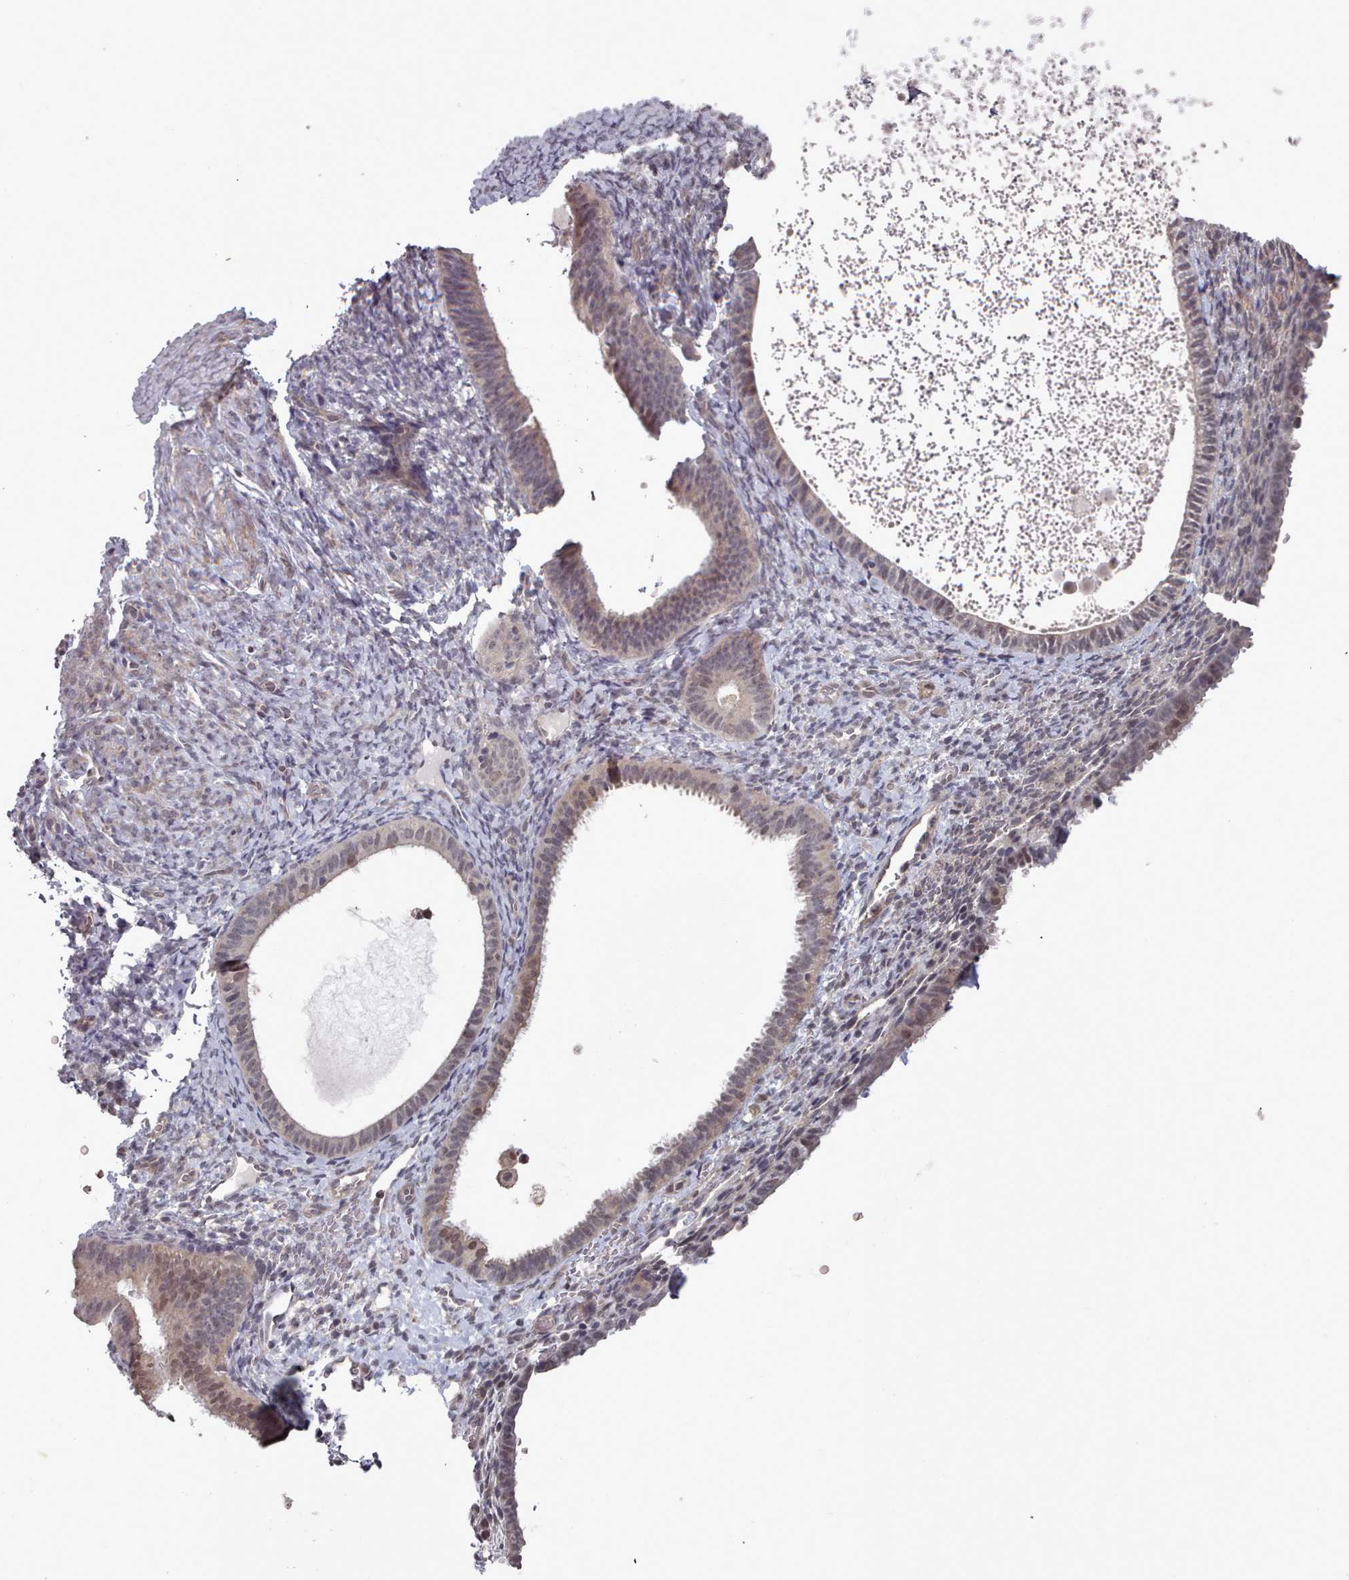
{"staining": {"intensity": "negative", "quantity": "none", "location": "none"}, "tissue": "endometrium", "cell_type": "Cells in endometrial stroma", "image_type": "normal", "snomed": [{"axis": "morphology", "description": "Normal tissue, NOS"}, {"axis": "topography", "description": "Endometrium"}], "caption": "This is an IHC image of normal endometrium. There is no staining in cells in endometrial stroma.", "gene": "HYAL3", "patient": {"sex": "female", "age": 65}}